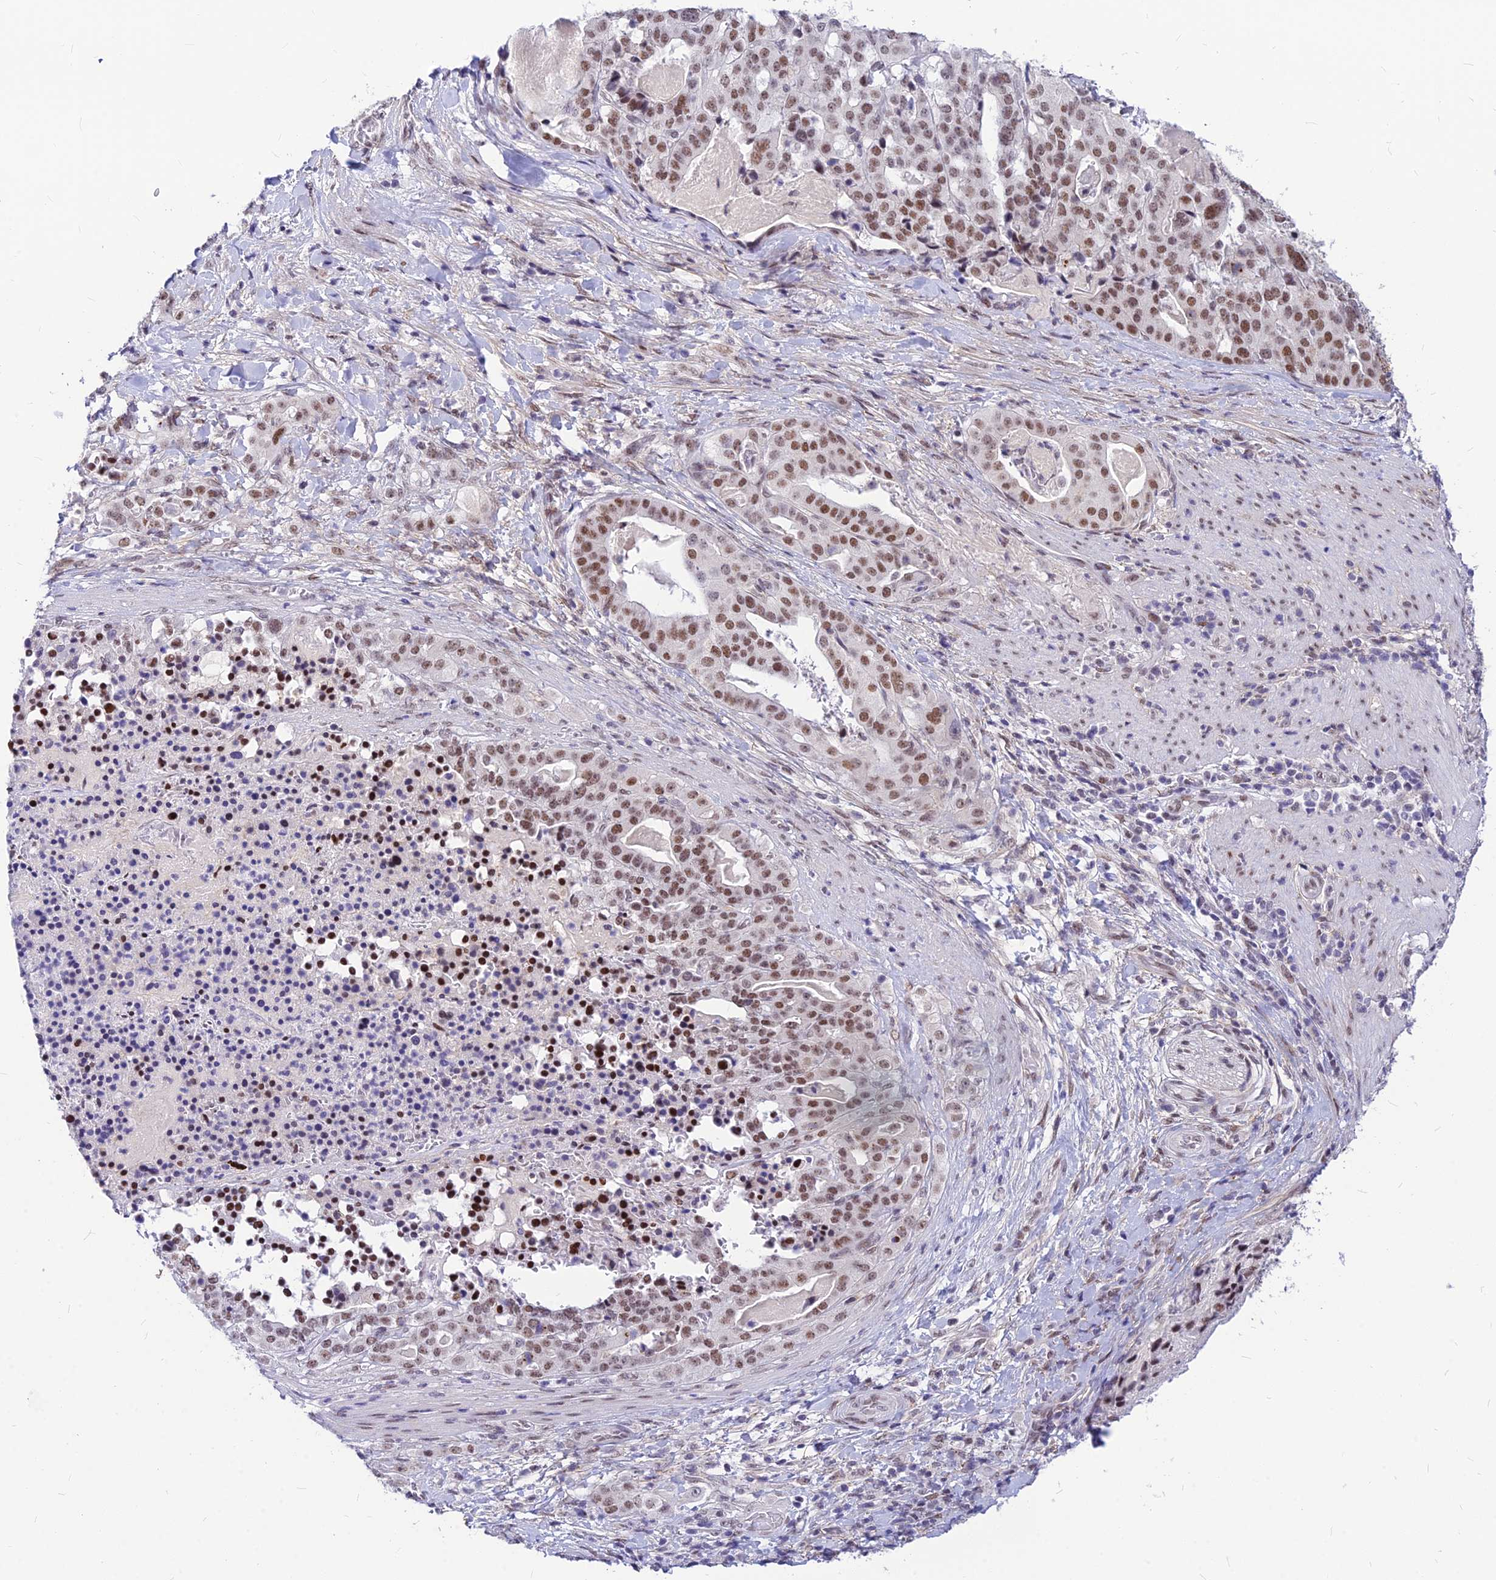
{"staining": {"intensity": "moderate", "quantity": ">75%", "location": "nuclear"}, "tissue": "stomach cancer", "cell_type": "Tumor cells", "image_type": "cancer", "snomed": [{"axis": "morphology", "description": "Adenocarcinoma, NOS"}, {"axis": "topography", "description": "Stomach"}], "caption": "The immunohistochemical stain shows moderate nuclear positivity in tumor cells of stomach cancer tissue.", "gene": "KCTD13", "patient": {"sex": "male", "age": 48}}